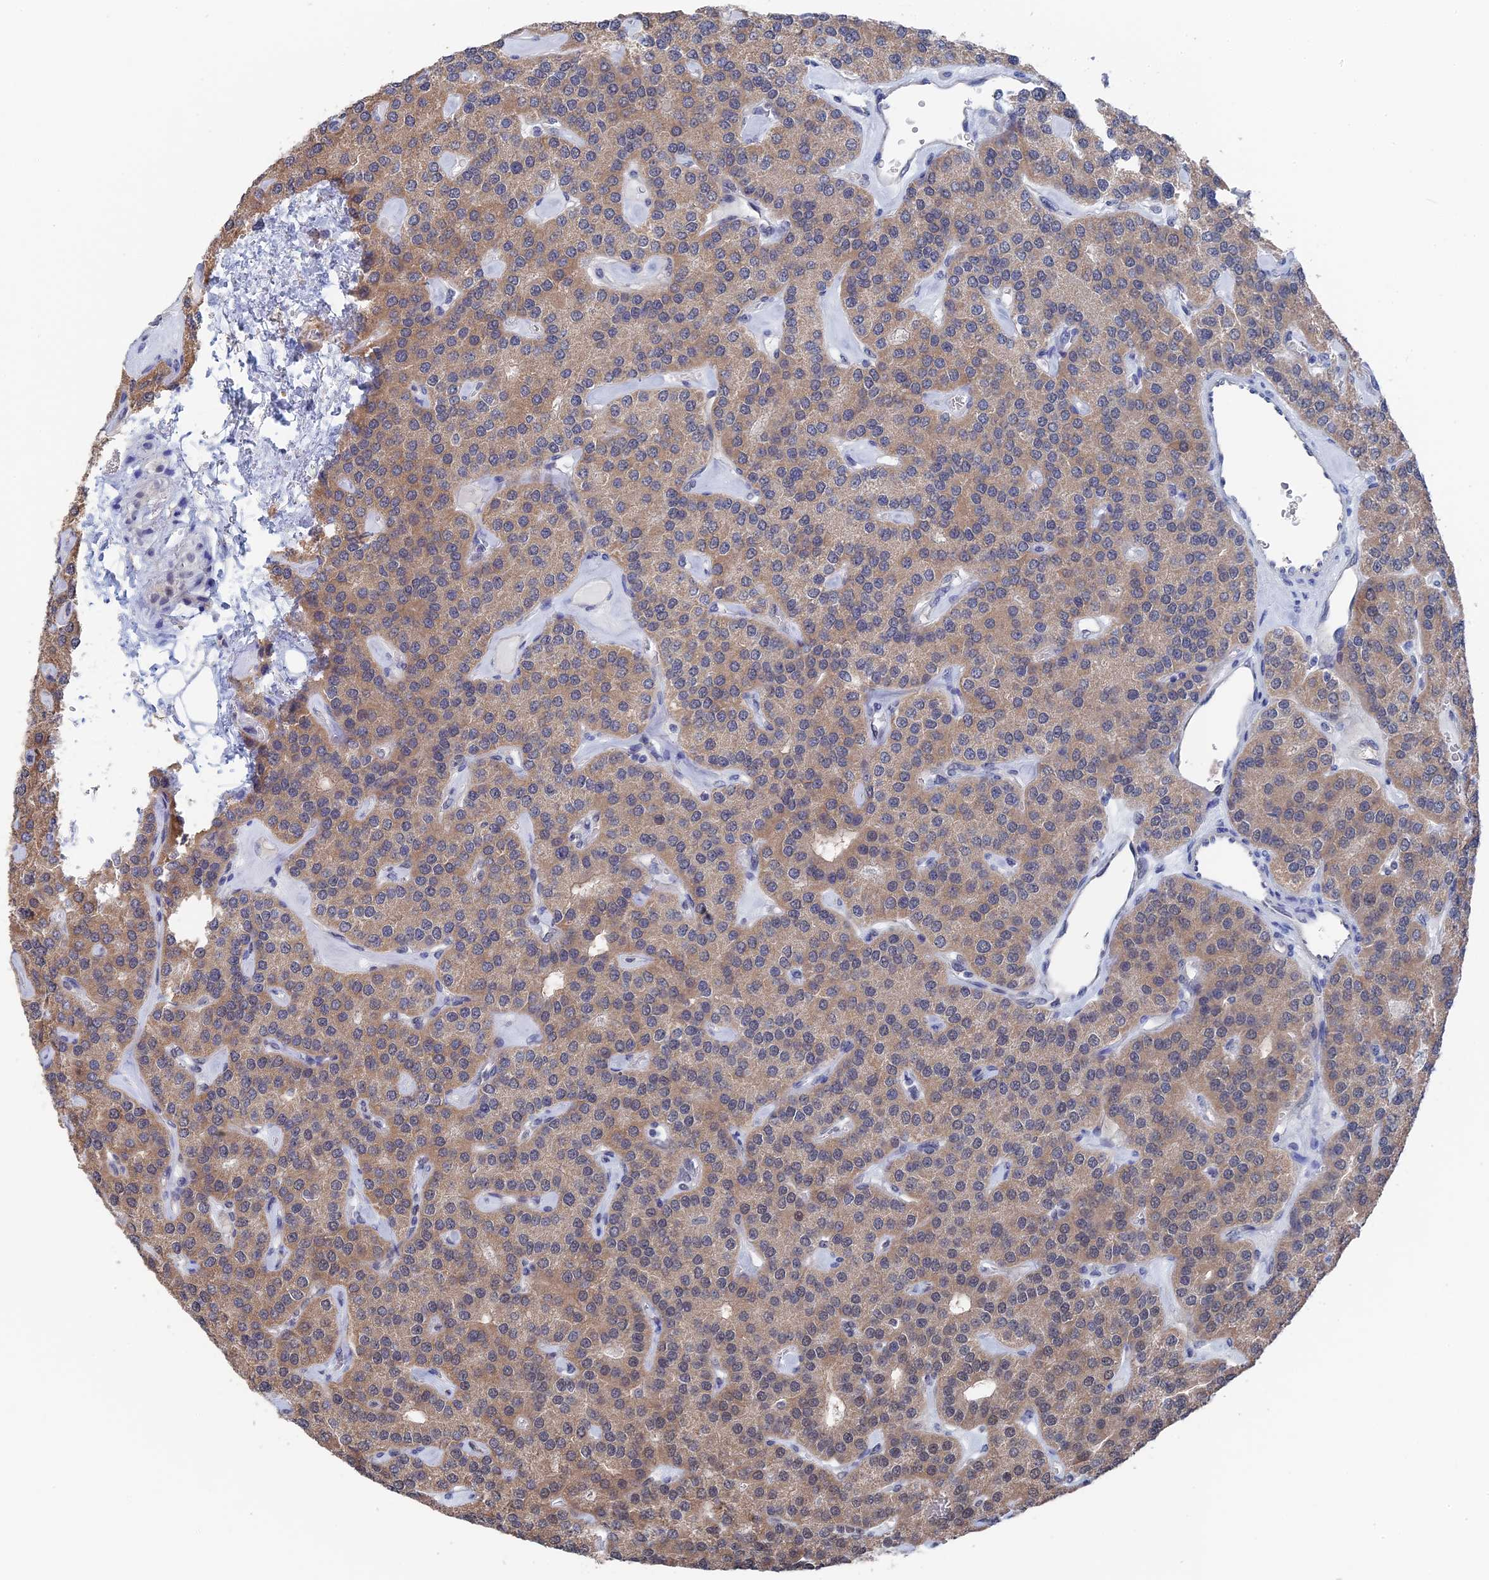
{"staining": {"intensity": "weak", "quantity": "25%-75%", "location": "cytoplasmic/membranous"}, "tissue": "parathyroid gland", "cell_type": "Glandular cells", "image_type": "normal", "snomed": [{"axis": "morphology", "description": "Normal tissue, NOS"}, {"axis": "morphology", "description": "Adenoma, NOS"}, {"axis": "topography", "description": "Parathyroid gland"}], "caption": "Immunohistochemical staining of benign human parathyroid gland shows 25%-75% levels of weak cytoplasmic/membranous protein expression in approximately 25%-75% of glandular cells. (Stains: DAB (3,3'-diaminobenzidine) in brown, nuclei in blue, Microscopy: brightfield microscopy at high magnification).", "gene": "TSSC4", "patient": {"sex": "female", "age": 86}}